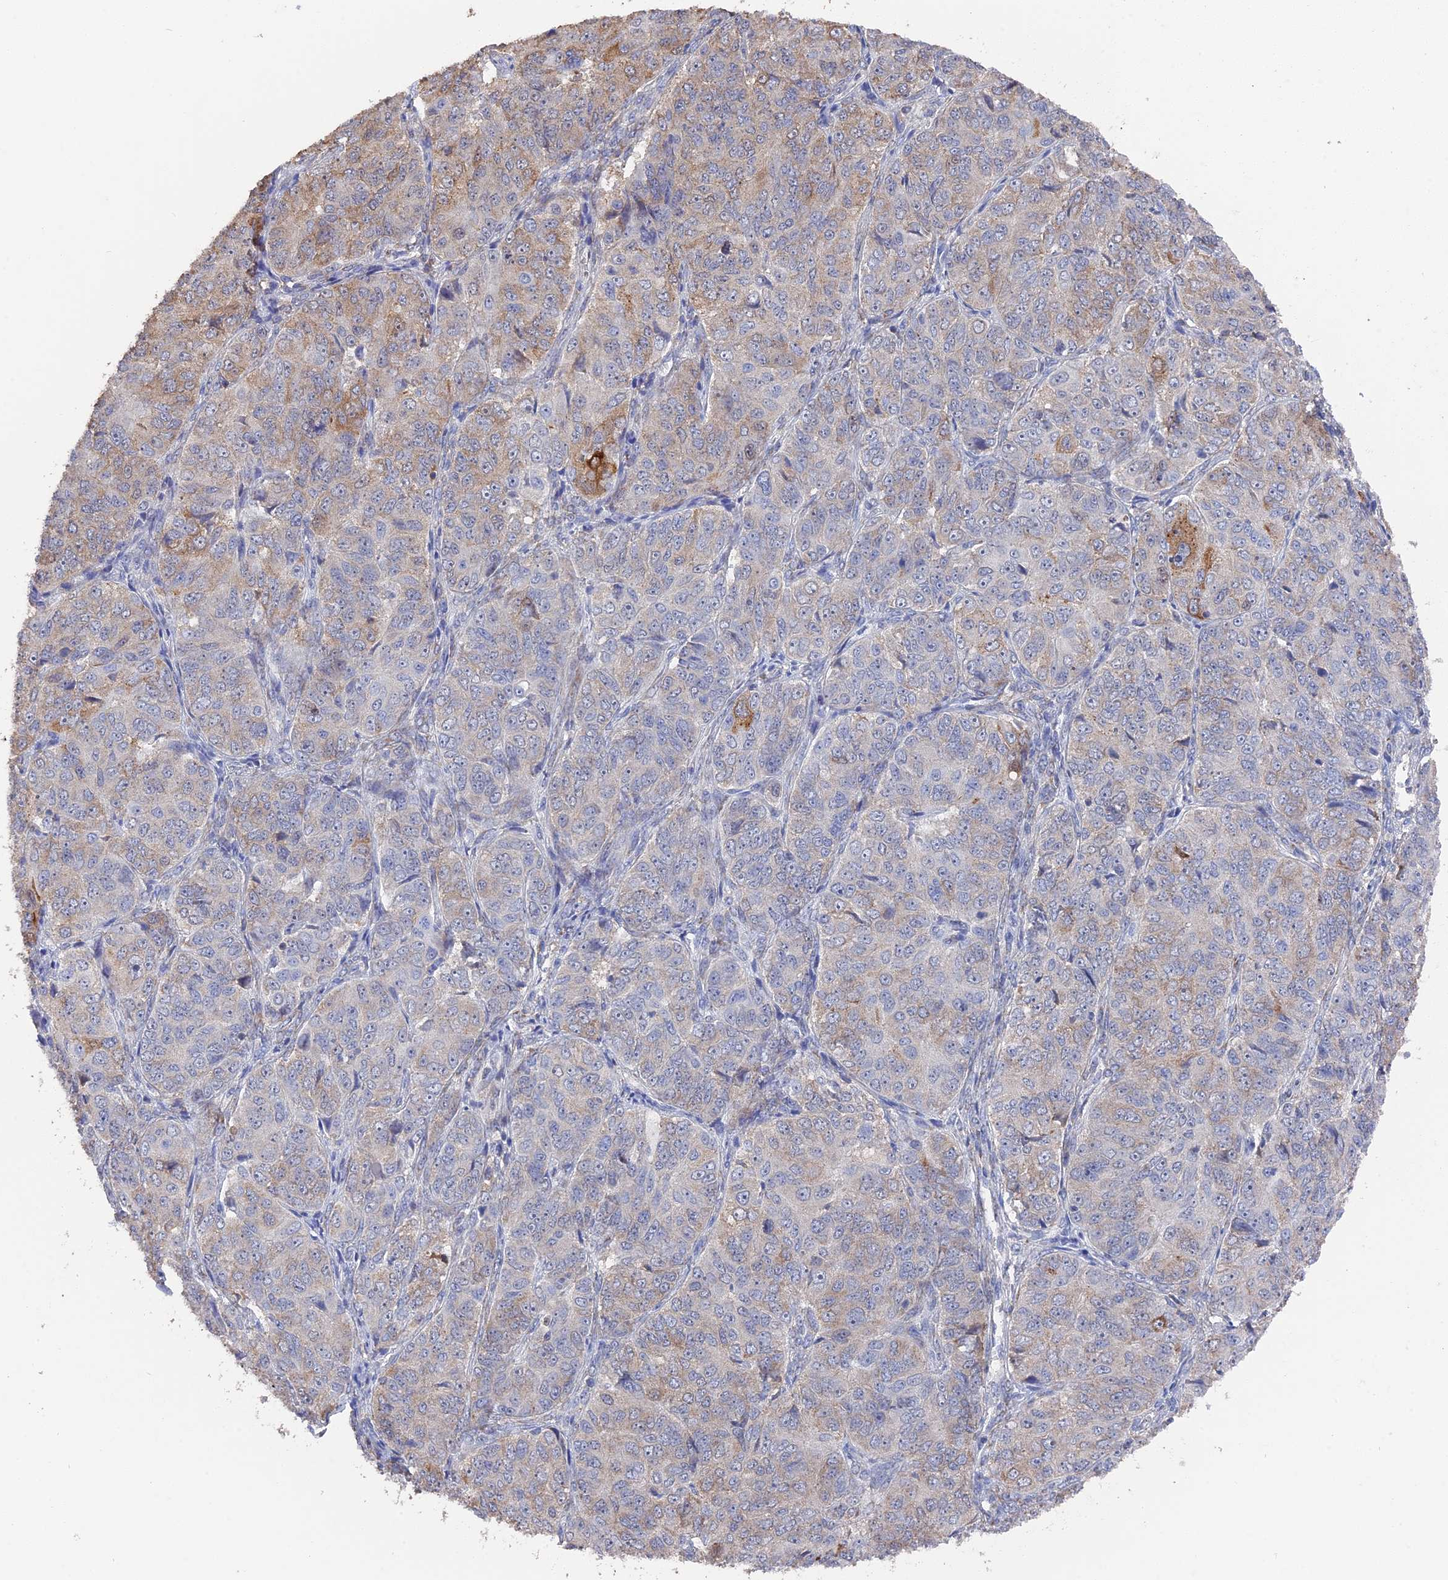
{"staining": {"intensity": "moderate", "quantity": "<25%", "location": "cytoplasmic/membranous"}, "tissue": "ovarian cancer", "cell_type": "Tumor cells", "image_type": "cancer", "snomed": [{"axis": "morphology", "description": "Carcinoma, endometroid"}, {"axis": "topography", "description": "Ovary"}], "caption": "DAB immunohistochemical staining of human endometroid carcinoma (ovarian) exhibits moderate cytoplasmic/membranous protein positivity in about <25% of tumor cells. Nuclei are stained in blue.", "gene": "SEMG2", "patient": {"sex": "female", "age": 51}}